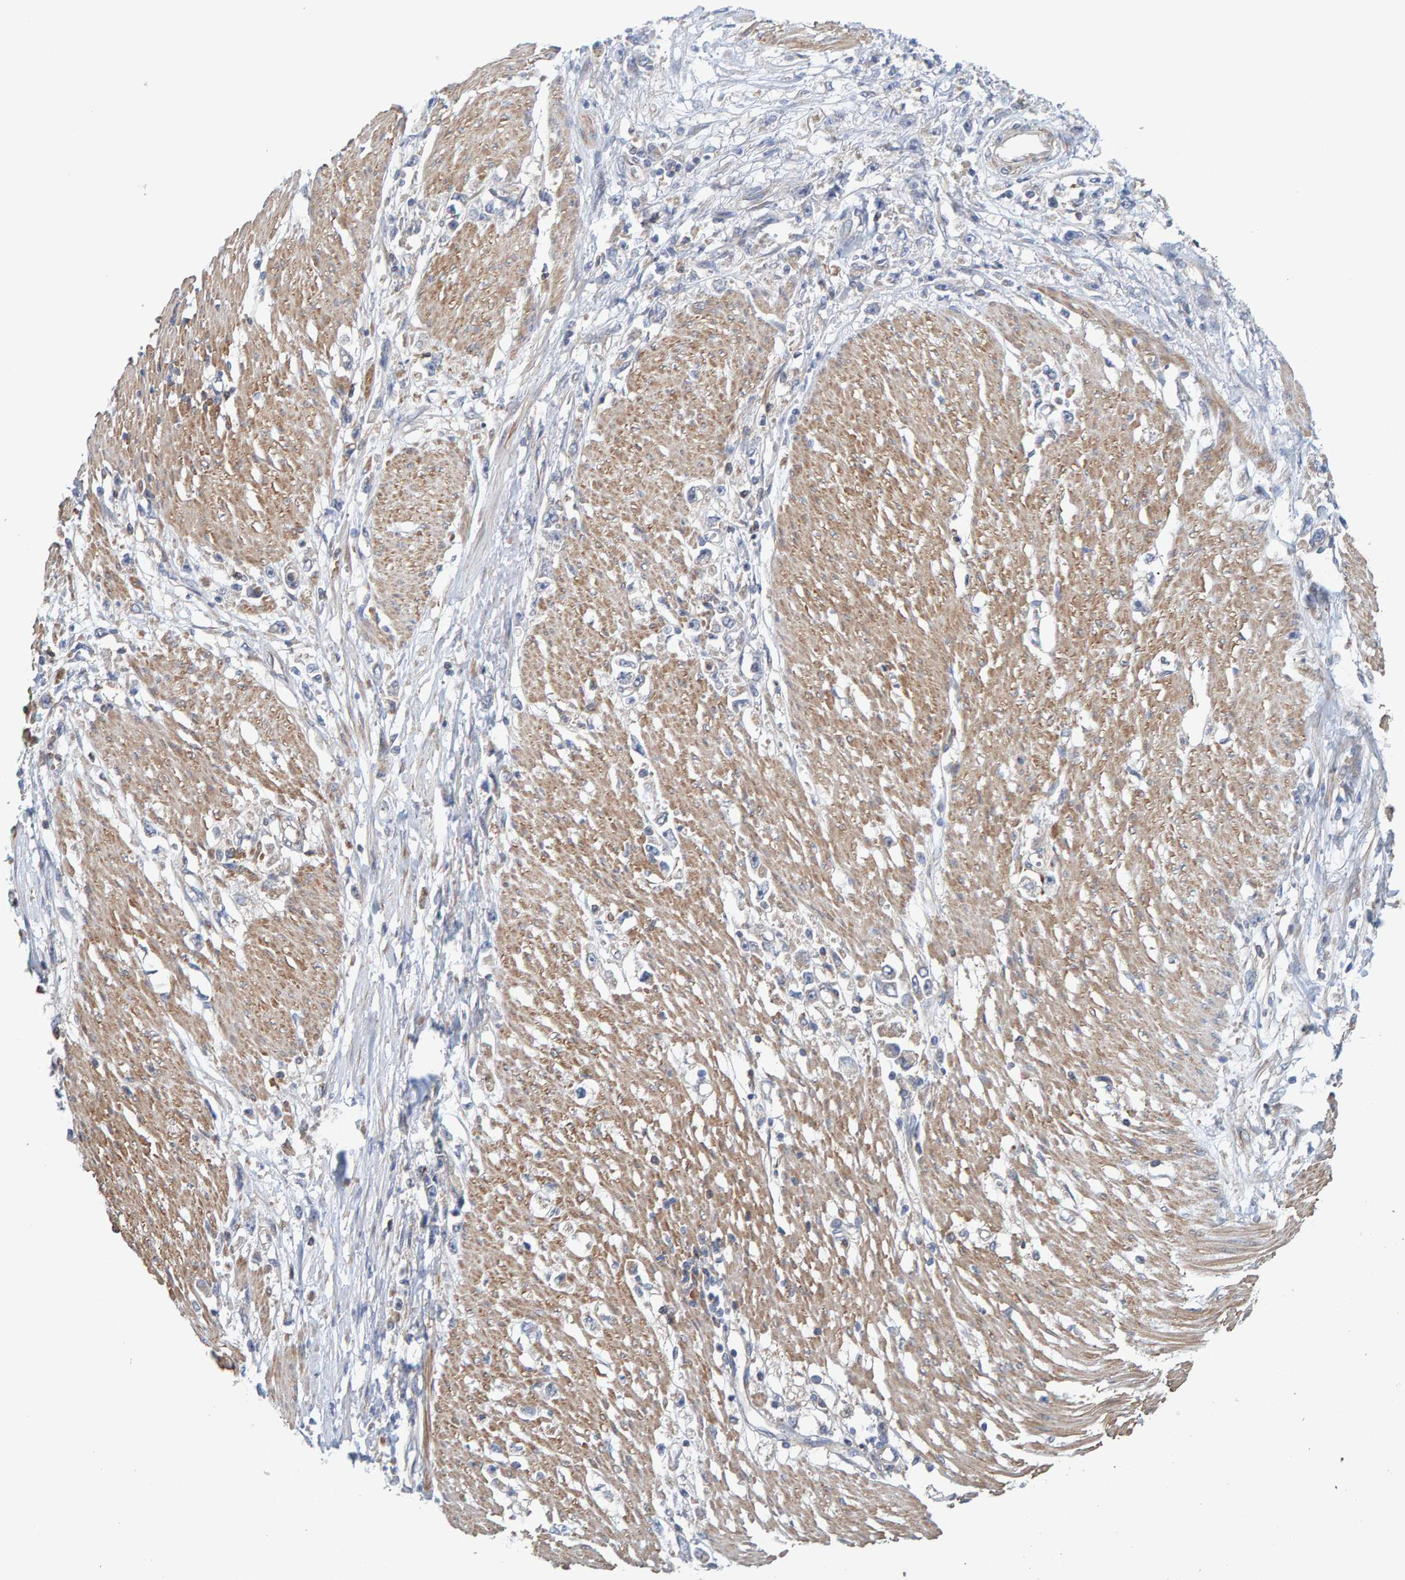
{"staining": {"intensity": "negative", "quantity": "none", "location": "none"}, "tissue": "stomach cancer", "cell_type": "Tumor cells", "image_type": "cancer", "snomed": [{"axis": "morphology", "description": "Adenocarcinoma, NOS"}, {"axis": "topography", "description": "Stomach"}], "caption": "Stomach cancer was stained to show a protein in brown. There is no significant expression in tumor cells.", "gene": "UBAP1", "patient": {"sex": "female", "age": 59}}